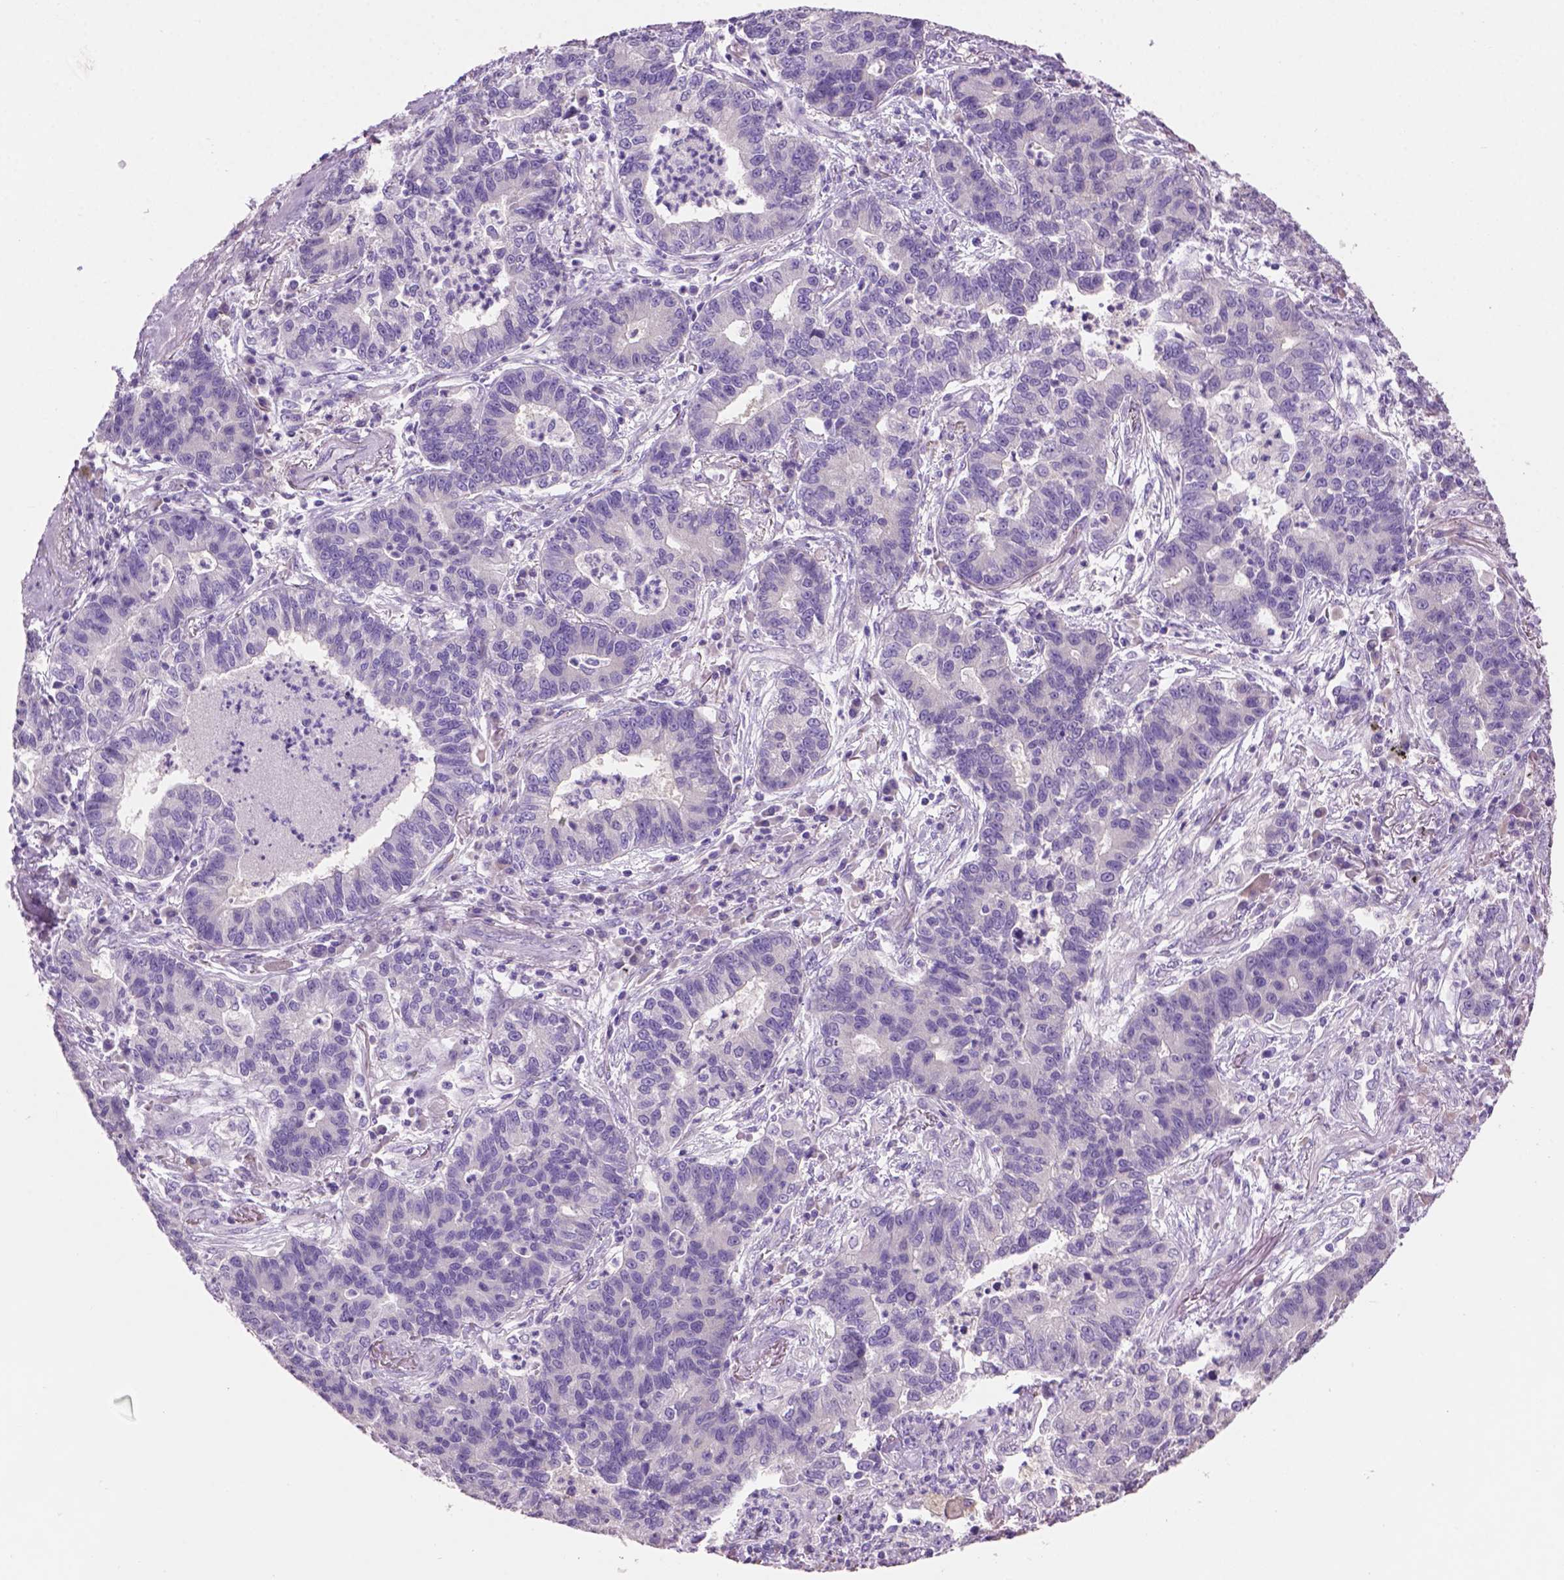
{"staining": {"intensity": "negative", "quantity": "none", "location": "none"}, "tissue": "lung cancer", "cell_type": "Tumor cells", "image_type": "cancer", "snomed": [{"axis": "morphology", "description": "Adenocarcinoma, NOS"}, {"axis": "topography", "description": "Lung"}], "caption": "Human lung cancer stained for a protein using immunohistochemistry exhibits no expression in tumor cells.", "gene": "CRYBA4", "patient": {"sex": "female", "age": 57}}